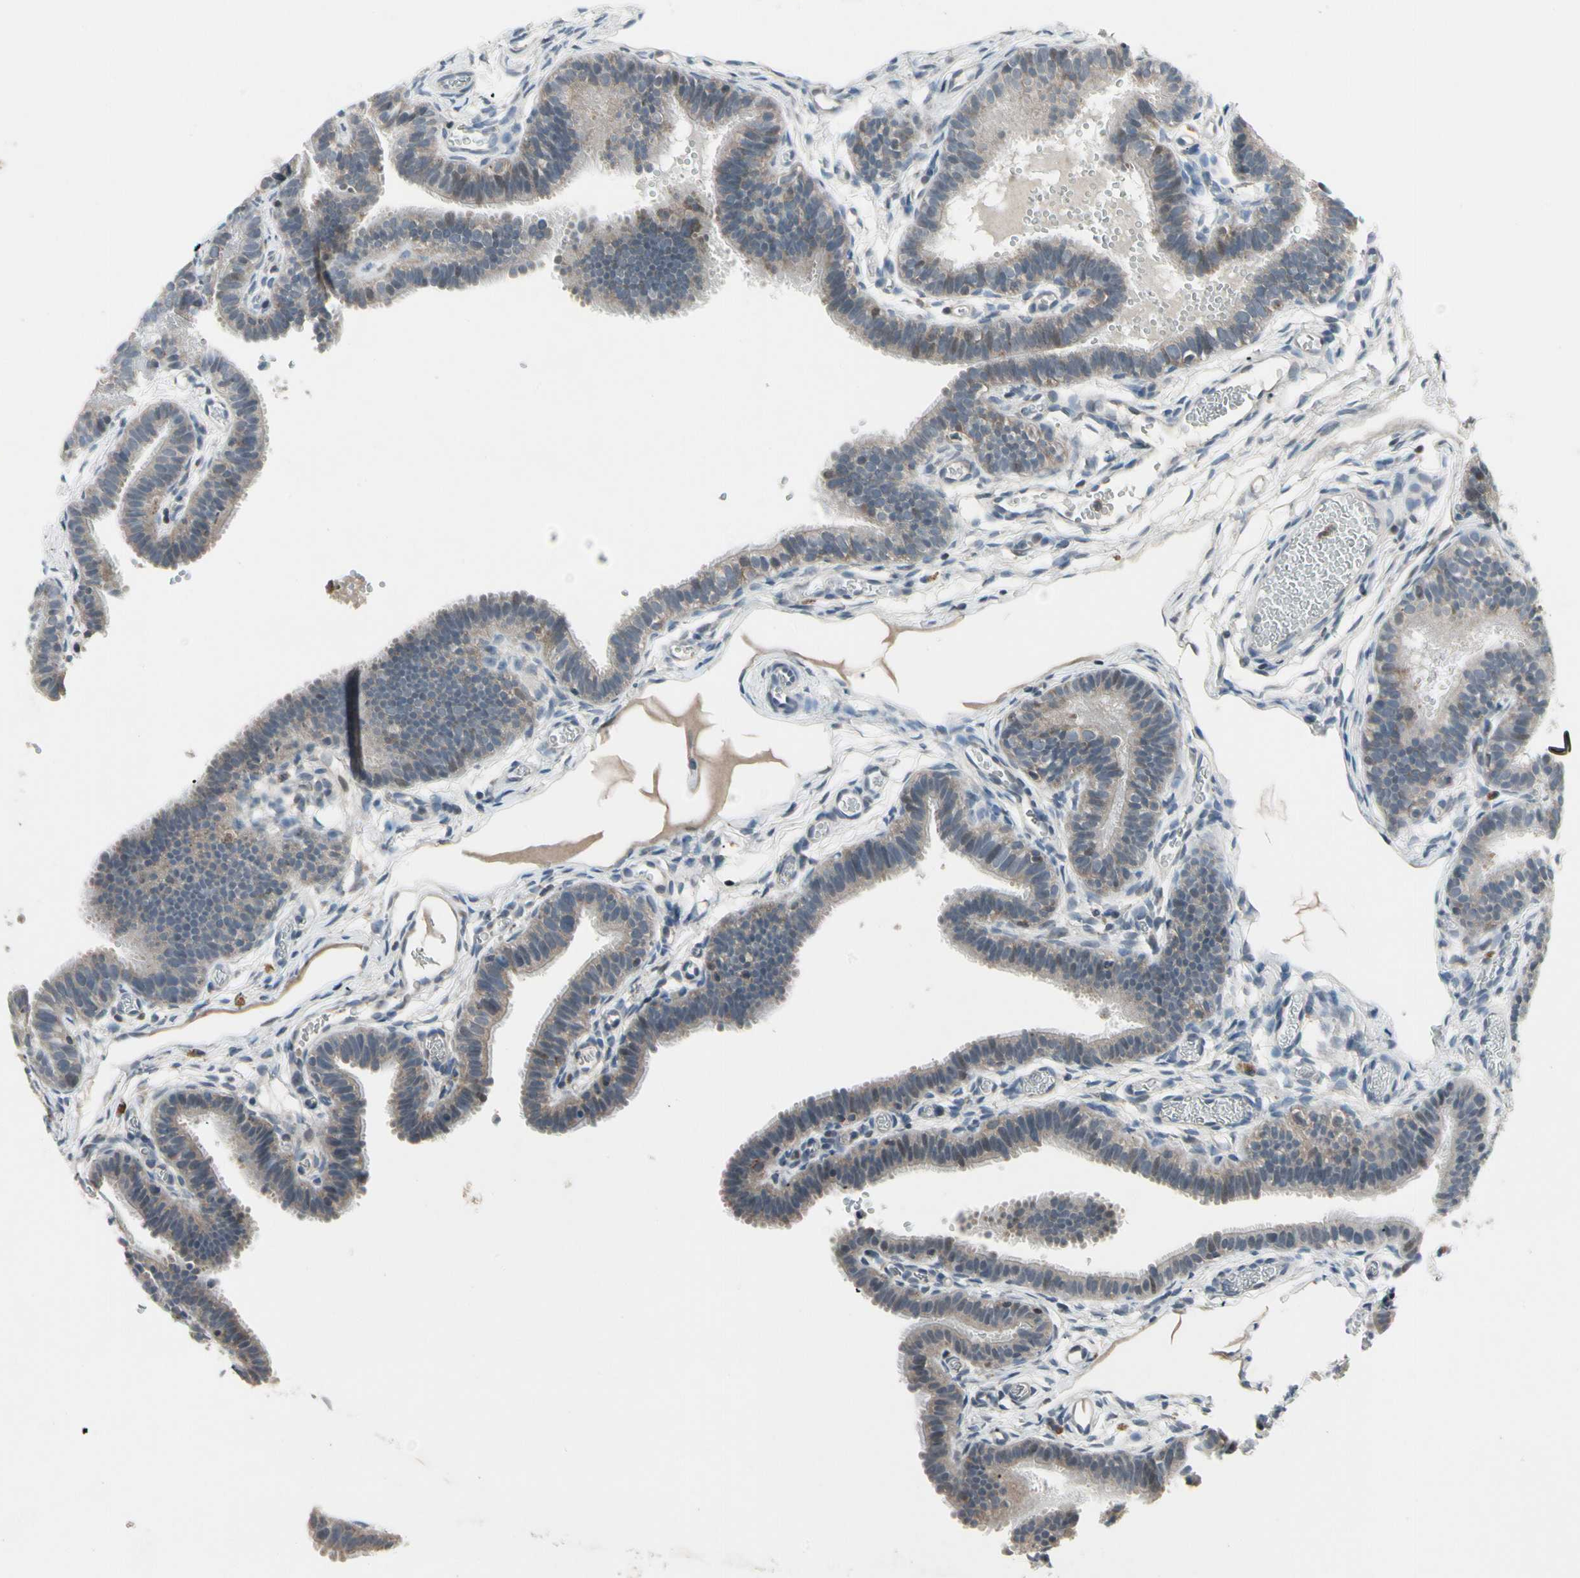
{"staining": {"intensity": "moderate", "quantity": ">75%", "location": "cytoplasmic/membranous"}, "tissue": "fallopian tube", "cell_type": "Glandular cells", "image_type": "normal", "snomed": [{"axis": "morphology", "description": "Normal tissue, NOS"}, {"axis": "topography", "description": "Fallopian tube"}, {"axis": "topography", "description": "Placenta"}], "caption": "Immunohistochemical staining of normal fallopian tube displays moderate cytoplasmic/membranous protein staining in approximately >75% of glandular cells.", "gene": "NMI", "patient": {"sex": "female", "age": 34}}